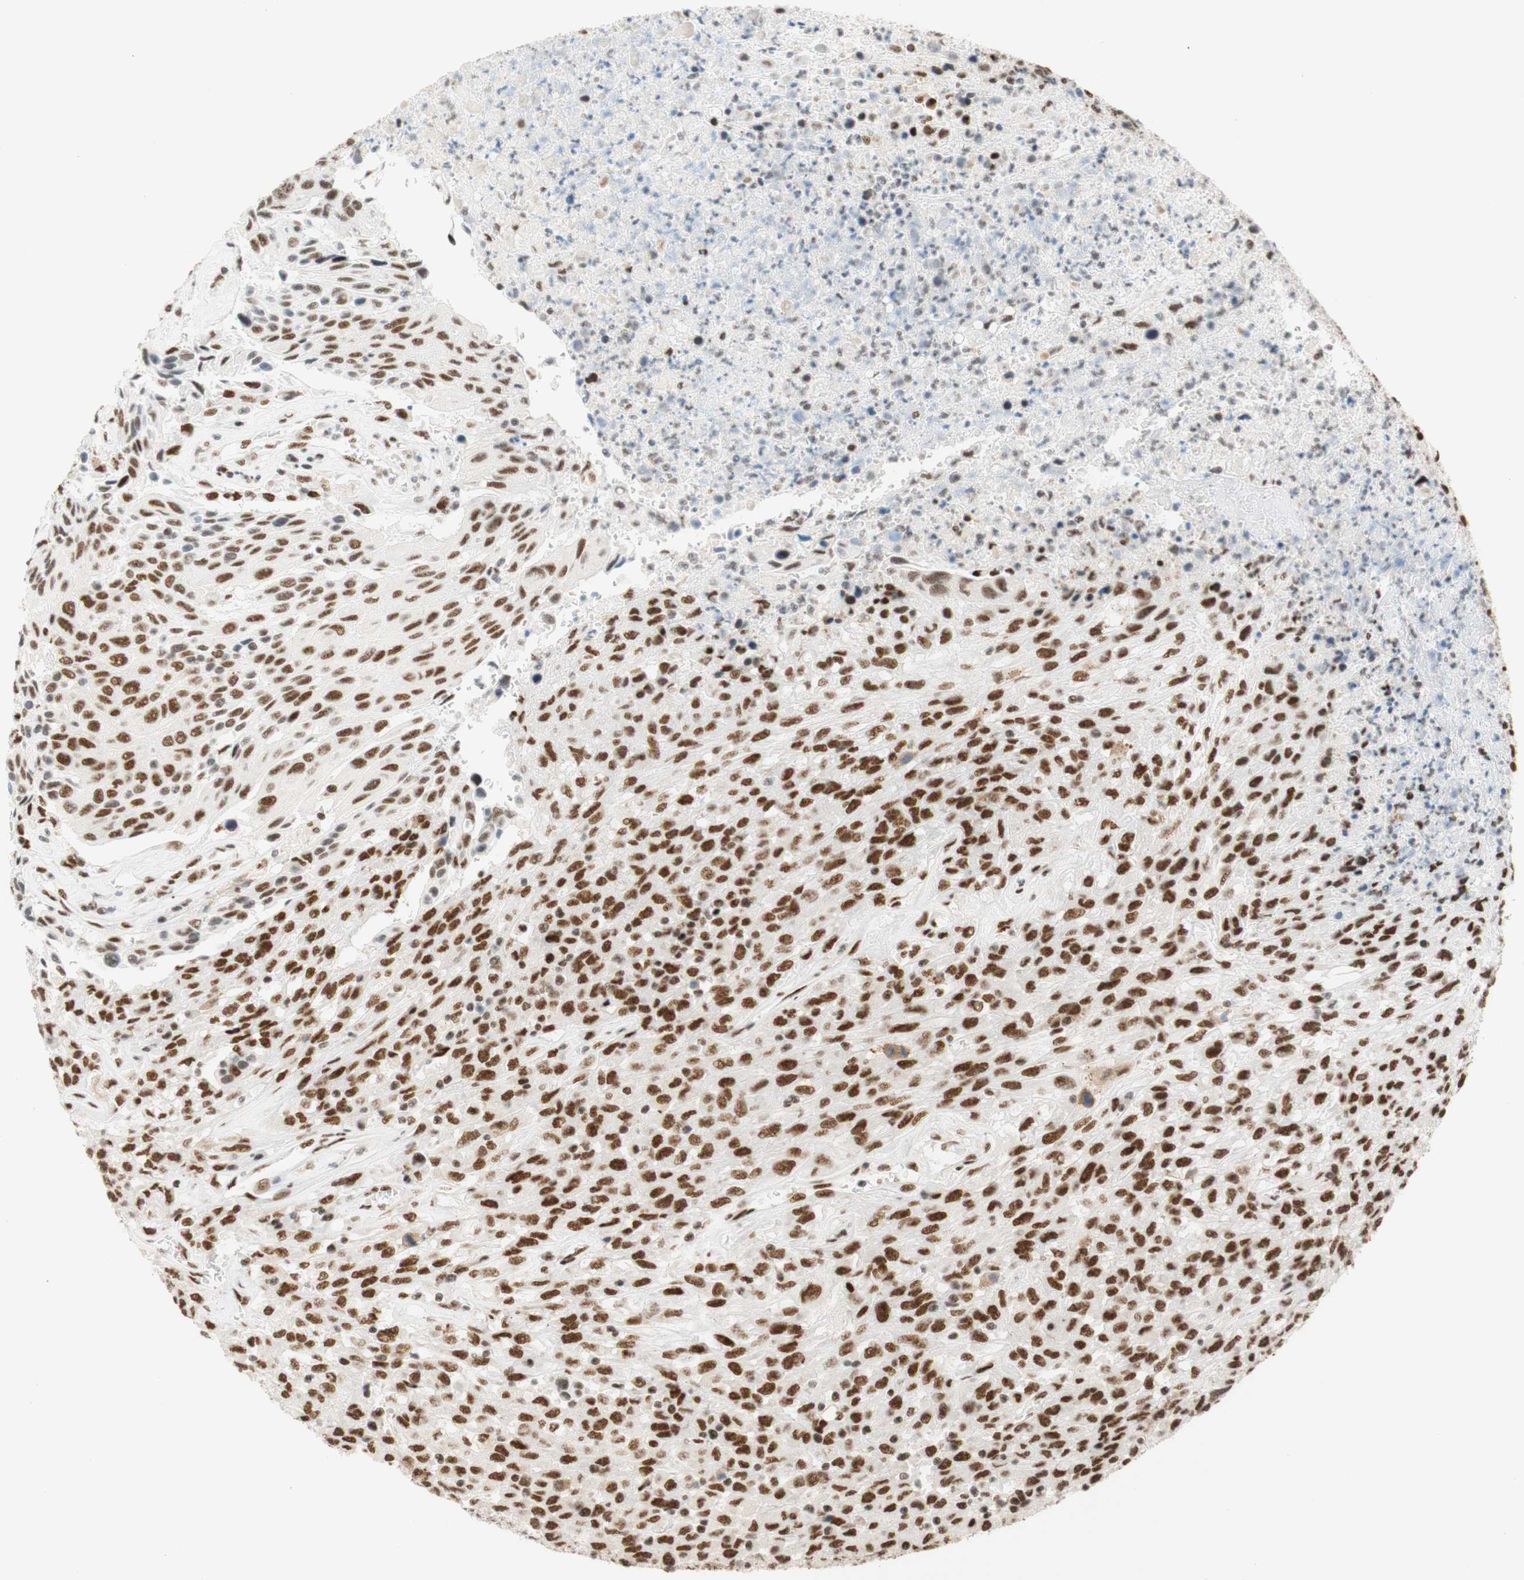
{"staining": {"intensity": "moderate", "quantity": ">75%", "location": "nuclear"}, "tissue": "urothelial cancer", "cell_type": "Tumor cells", "image_type": "cancer", "snomed": [{"axis": "morphology", "description": "Urothelial carcinoma, High grade"}, {"axis": "topography", "description": "Urinary bladder"}], "caption": "This is a micrograph of immunohistochemistry staining of urothelial cancer, which shows moderate staining in the nuclear of tumor cells.", "gene": "RNF20", "patient": {"sex": "male", "age": 66}}